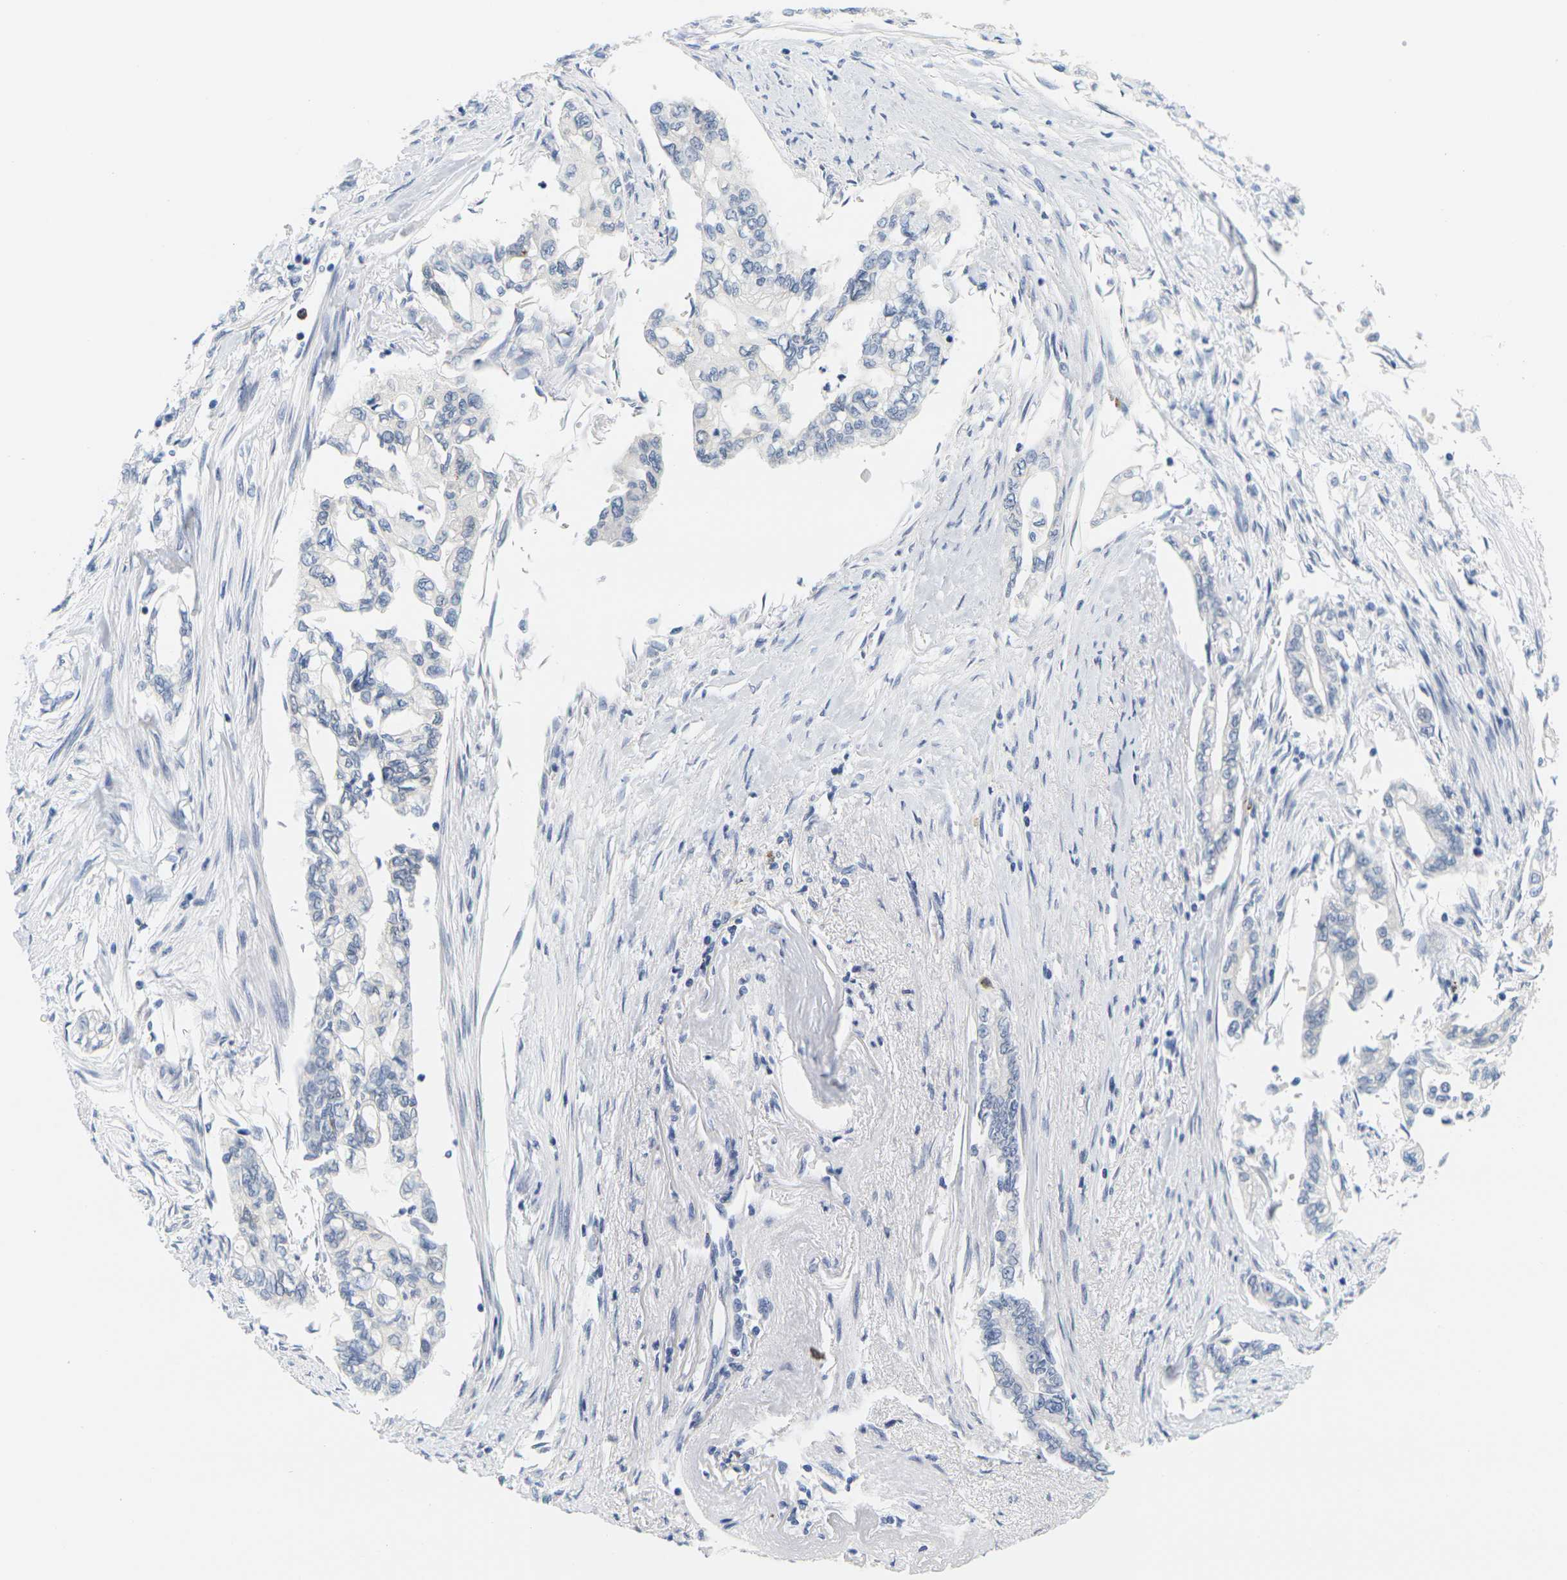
{"staining": {"intensity": "negative", "quantity": "none", "location": "none"}, "tissue": "pancreatic cancer", "cell_type": "Tumor cells", "image_type": "cancer", "snomed": [{"axis": "morphology", "description": "Normal tissue, NOS"}, {"axis": "topography", "description": "Pancreas"}], "caption": "Tumor cells show no significant expression in pancreatic cancer. (DAB IHC with hematoxylin counter stain).", "gene": "HLA-DOB", "patient": {"sex": "male", "age": 42}}